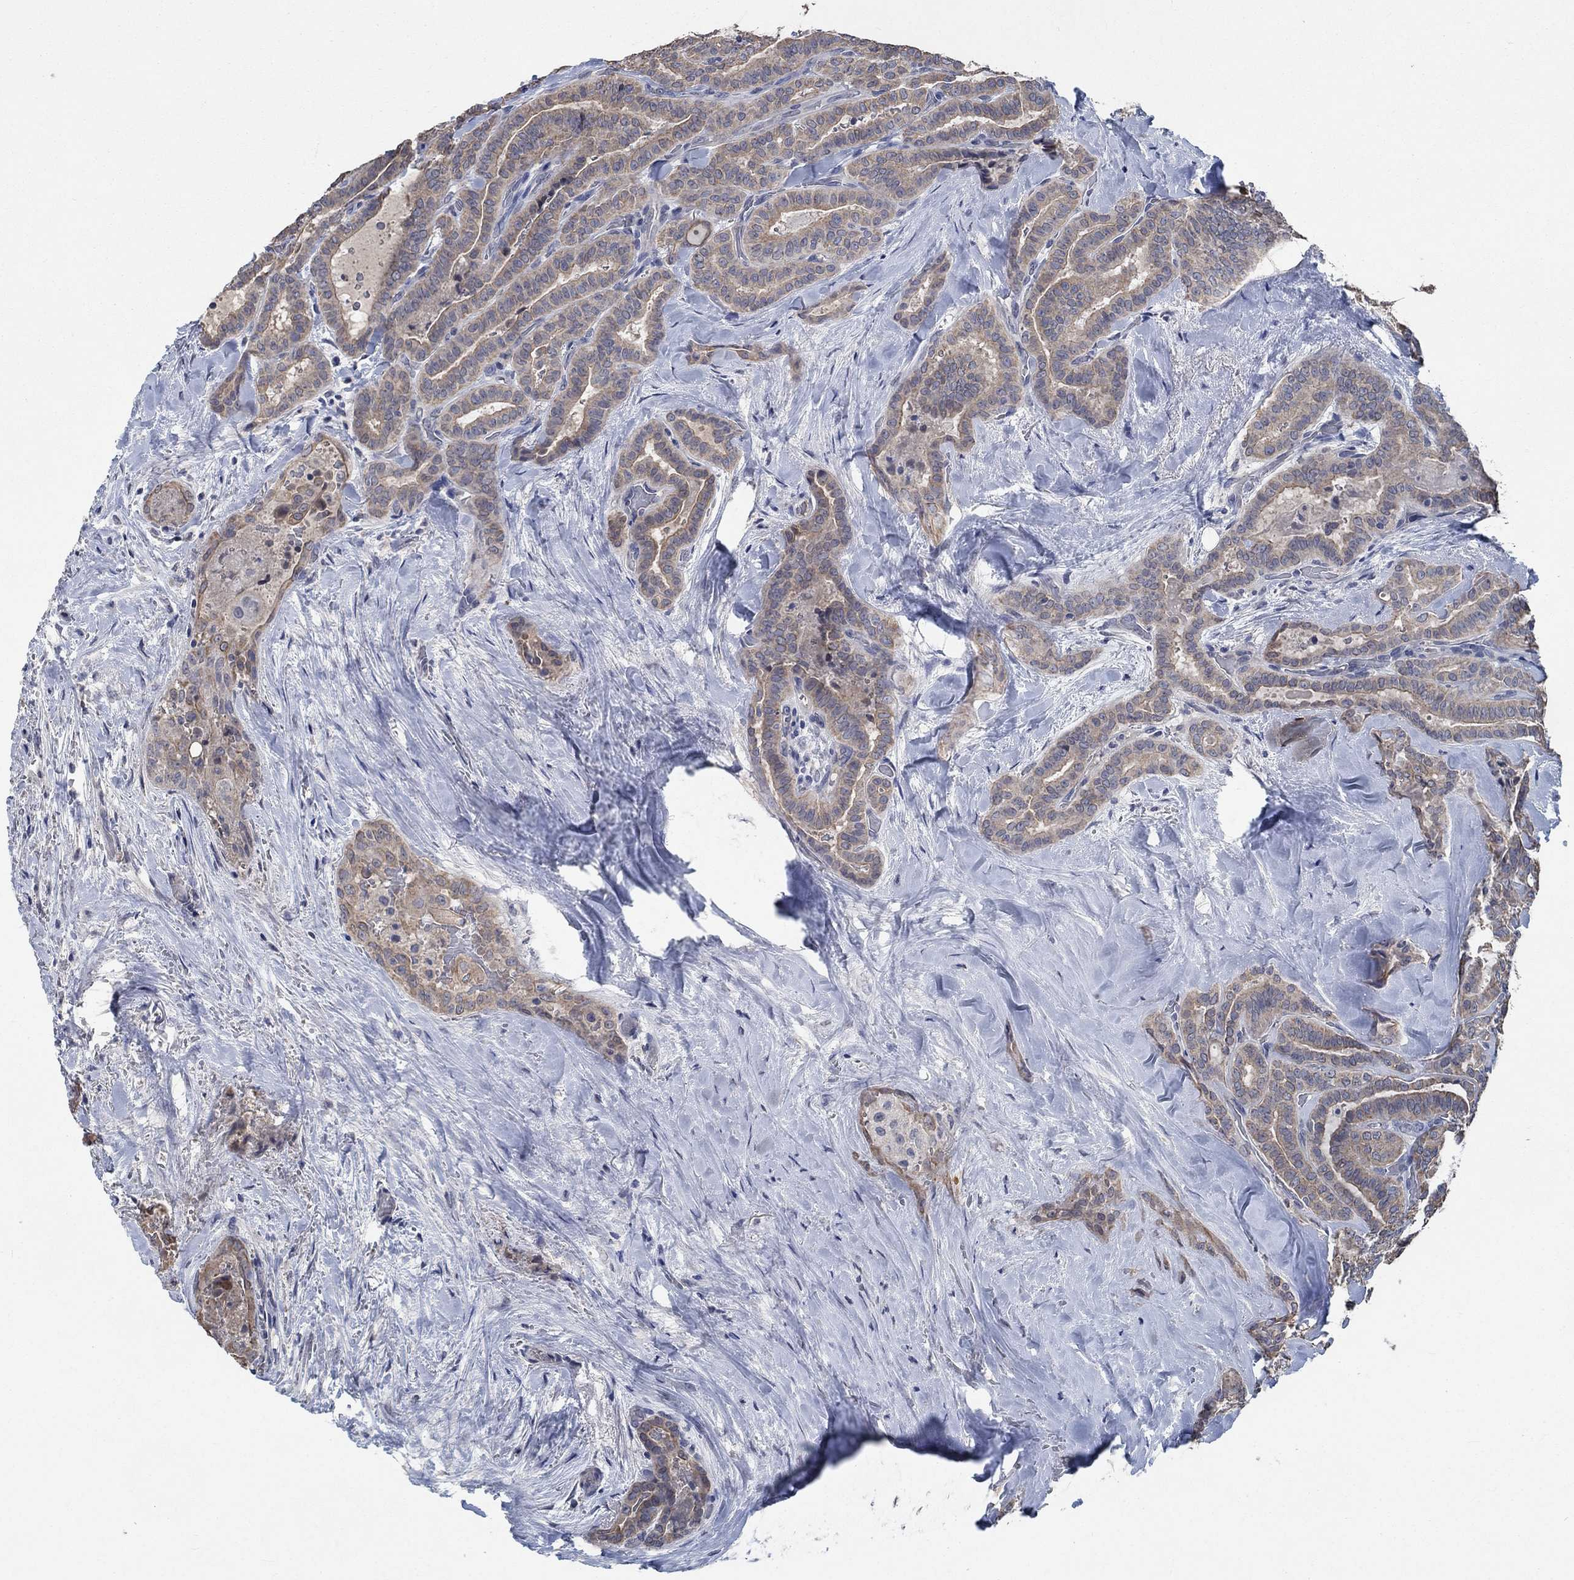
{"staining": {"intensity": "weak", "quantity": ">75%", "location": "cytoplasmic/membranous"}, "tissue": "thyroid cancer", "cell_type": "Tumor cells", "image_type": "cancer", "snomed": [{"axis": "morphology", "description": "Papillary adenocarcinoma, NOS"}, {"axis": "topography", "description": "Thyroid gland"}], "caption": "Papillary adenocarcinoma (thyroid) was stained to show a protein in brown. There is low levels of weak cytoplasmic/membranous staining in about >75% of tumor cells. (DAB IHC with brightfield microscopy, high magnification).", "gene": "OBSCN", "patient": {"sex": "female", "age": 39}}